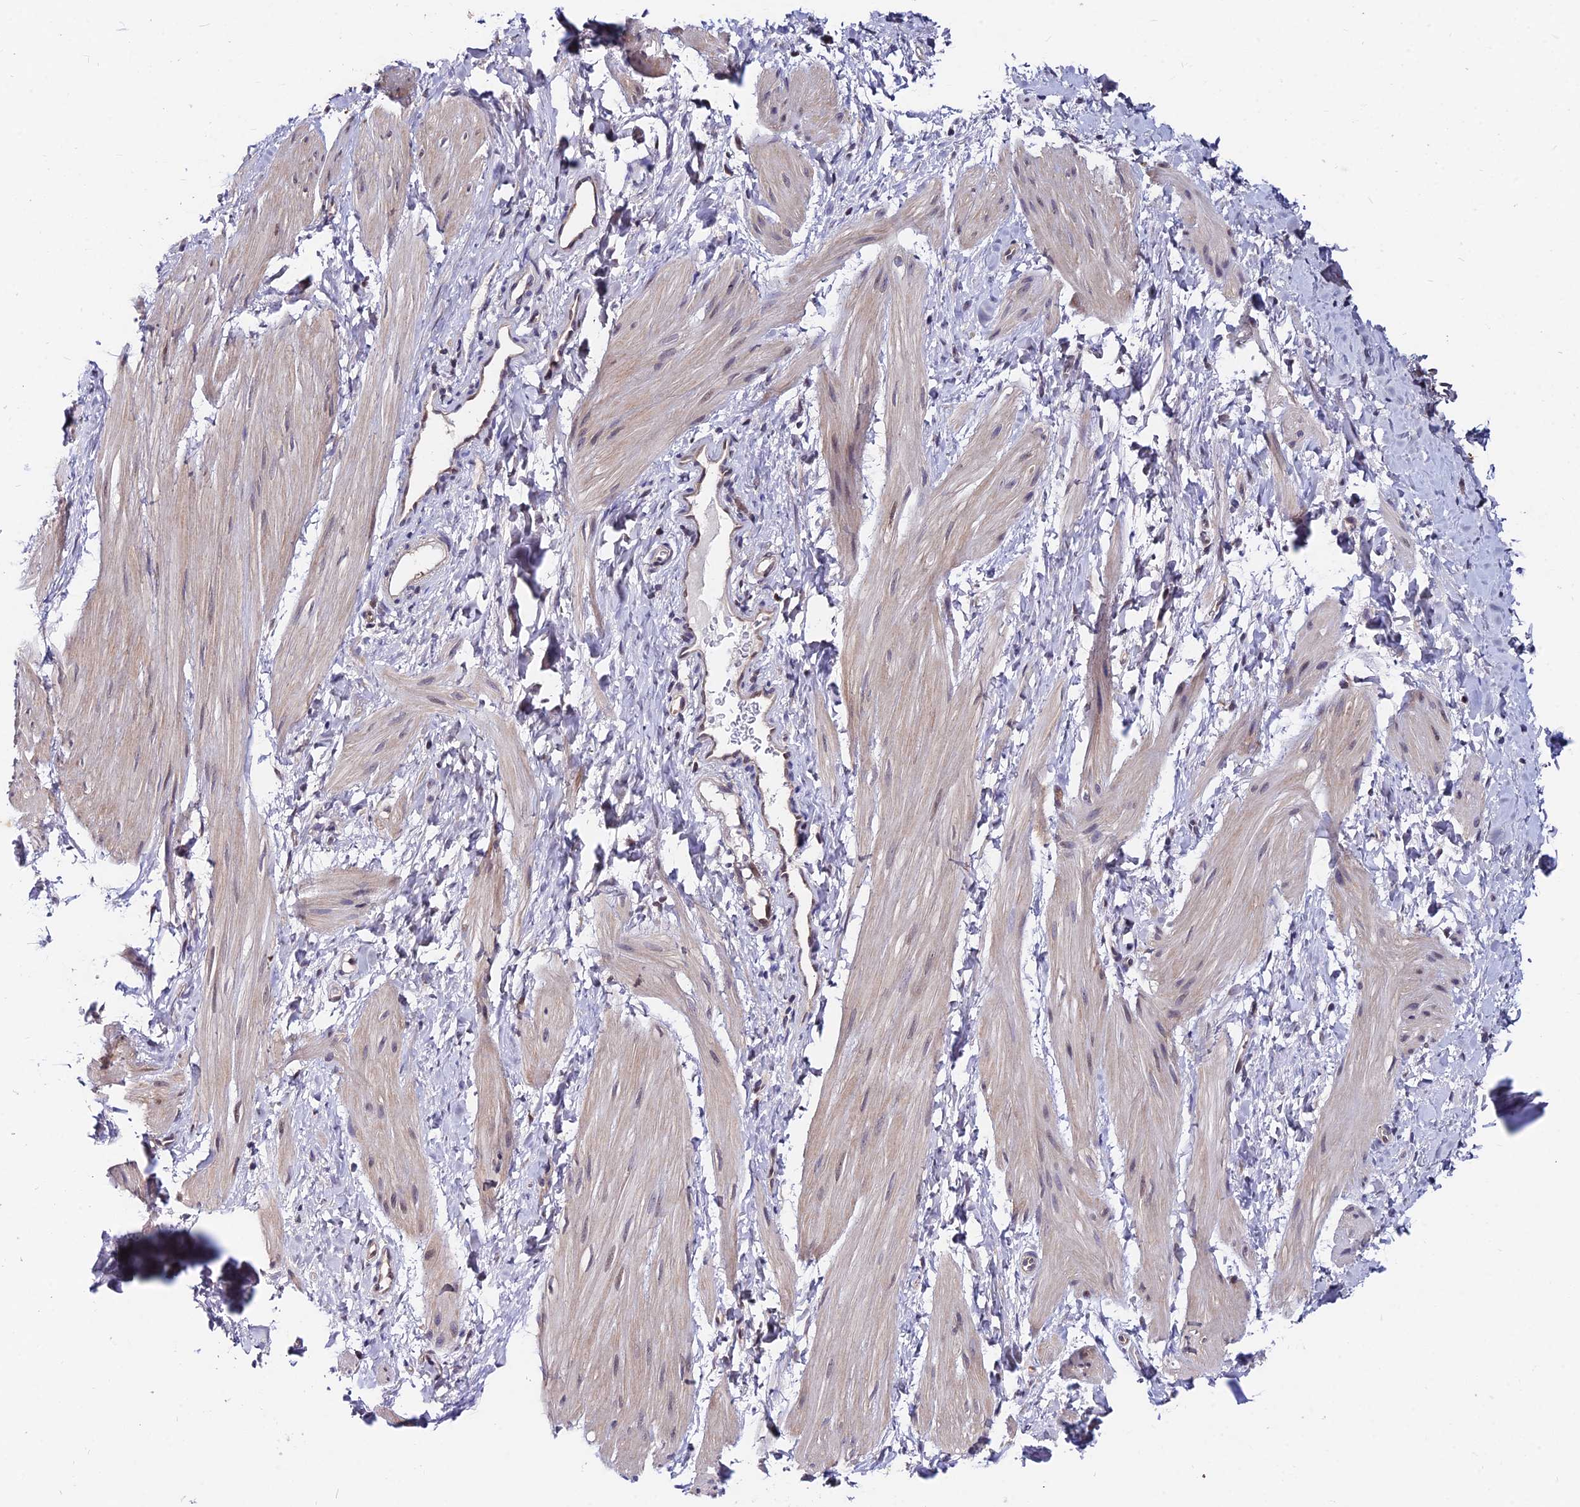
{"staining": {"intensity": "weak", "quantity": "<25%", "location": "cytoplasmic/membranous,nuclear"}, "tissue": "smooth muscle", "cell_type": "Smooth muscle cells", "image_type": "normal", "snomed": [{"axis": "morphology", "description": "Normal tissue, NOS"}, {"axis": "topography", "description": "Smooth muscle"}], "caption": "High power microscopy image of an IHC photomicrograph of benign smooth muscle, revealing no significant positivity in smooth muscle cells. (Brightfield microscopy of DAB IHC at high magnification).", "gene": "INPP4A", "patient": {"sex": "male", "age": 16}}